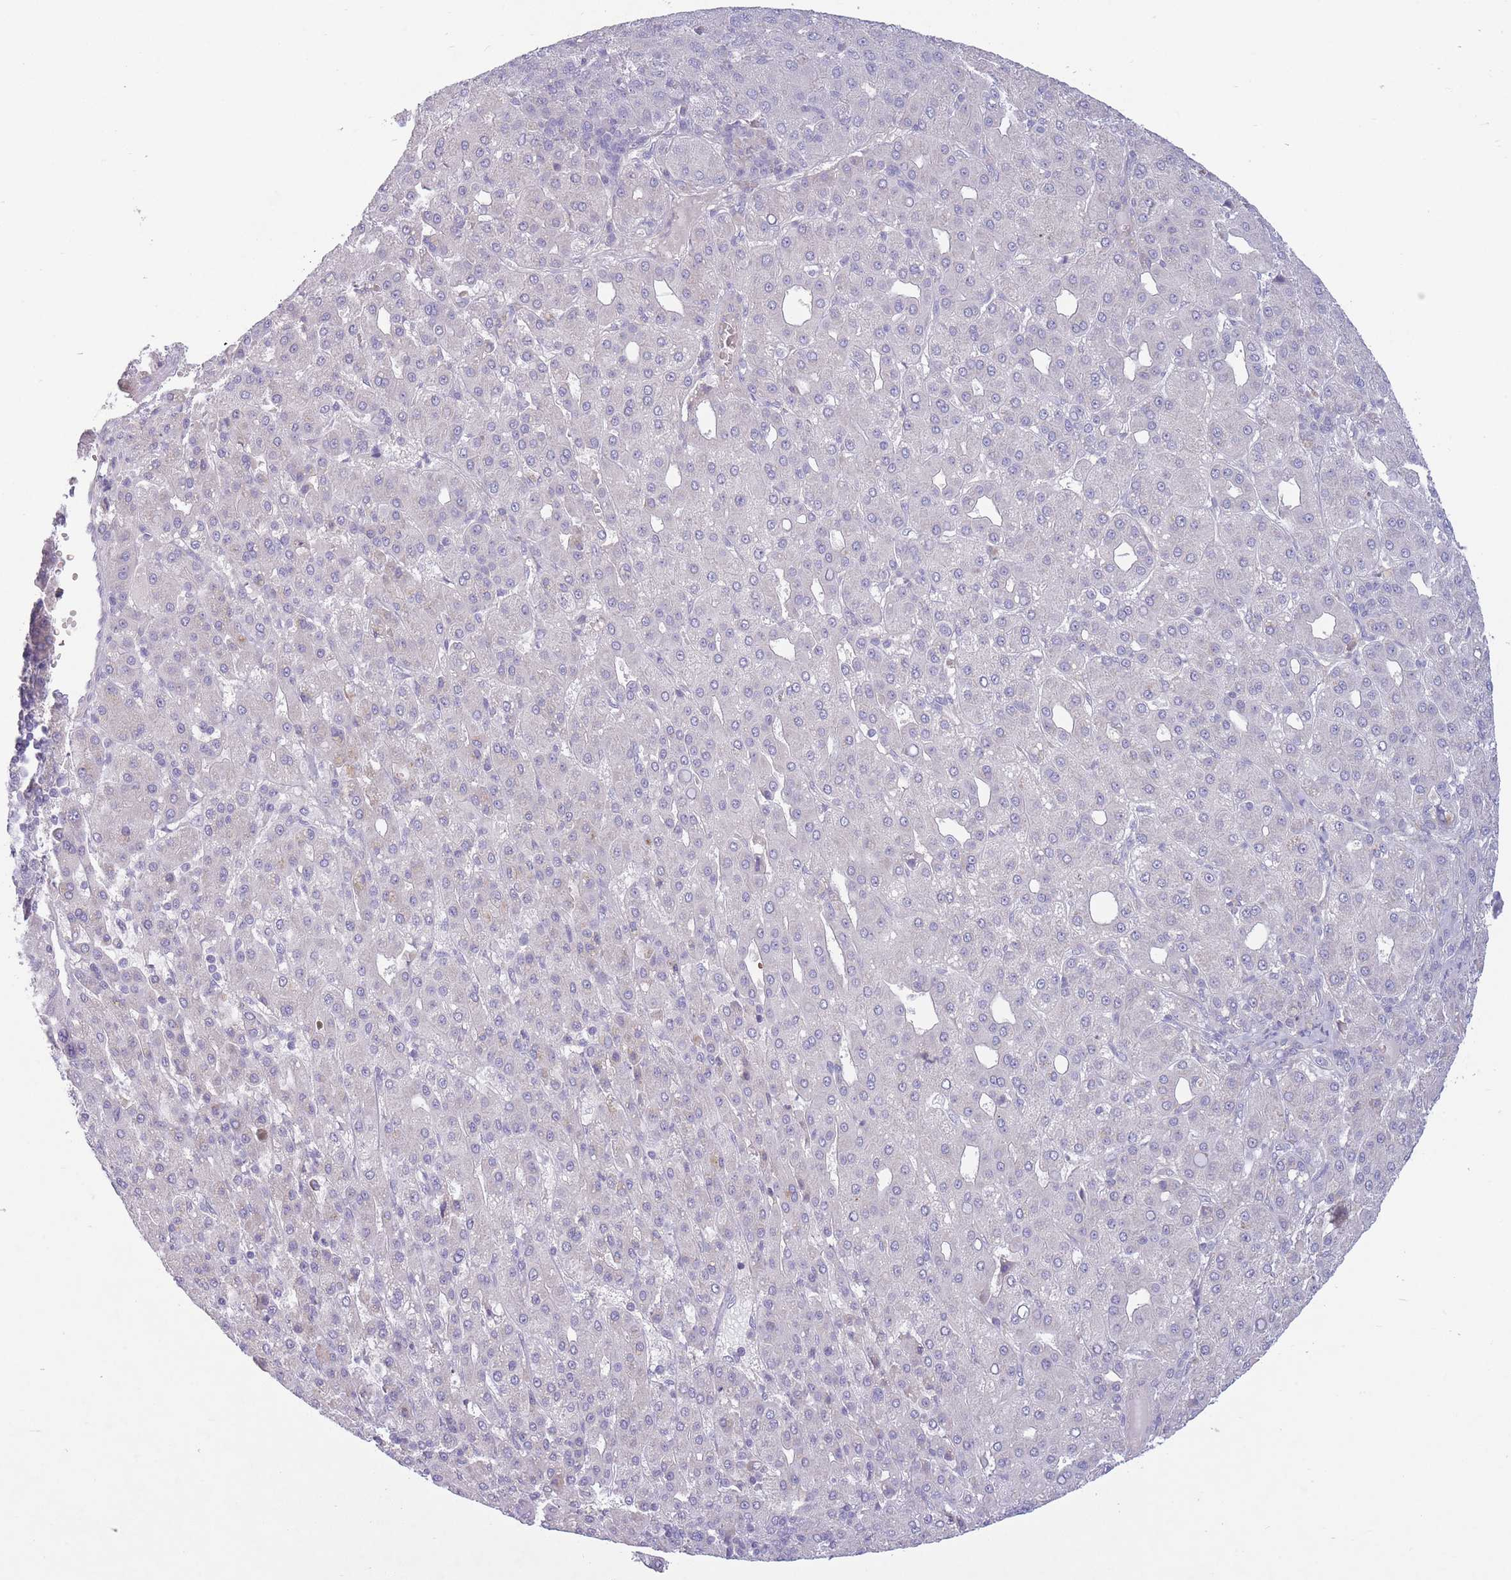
{"staining": {"intensity": "negative", "quantity": "none", "location": "none"}, "tissue": "liver cancer", "cell_type": "Tumor cells", "image_type": "cancer", "snomed": [{"axis": "morphology", "description": "Carcinoma, Hepatocellular, NOS"}, {"axis": "topography", "description": "Liver"}], "caption": "Tumor cells show no significant protein expression in hepatocellular carcinoma (liver).", "gene": "PNPLA5", "patient": {"sex": "male", "age": 65}}